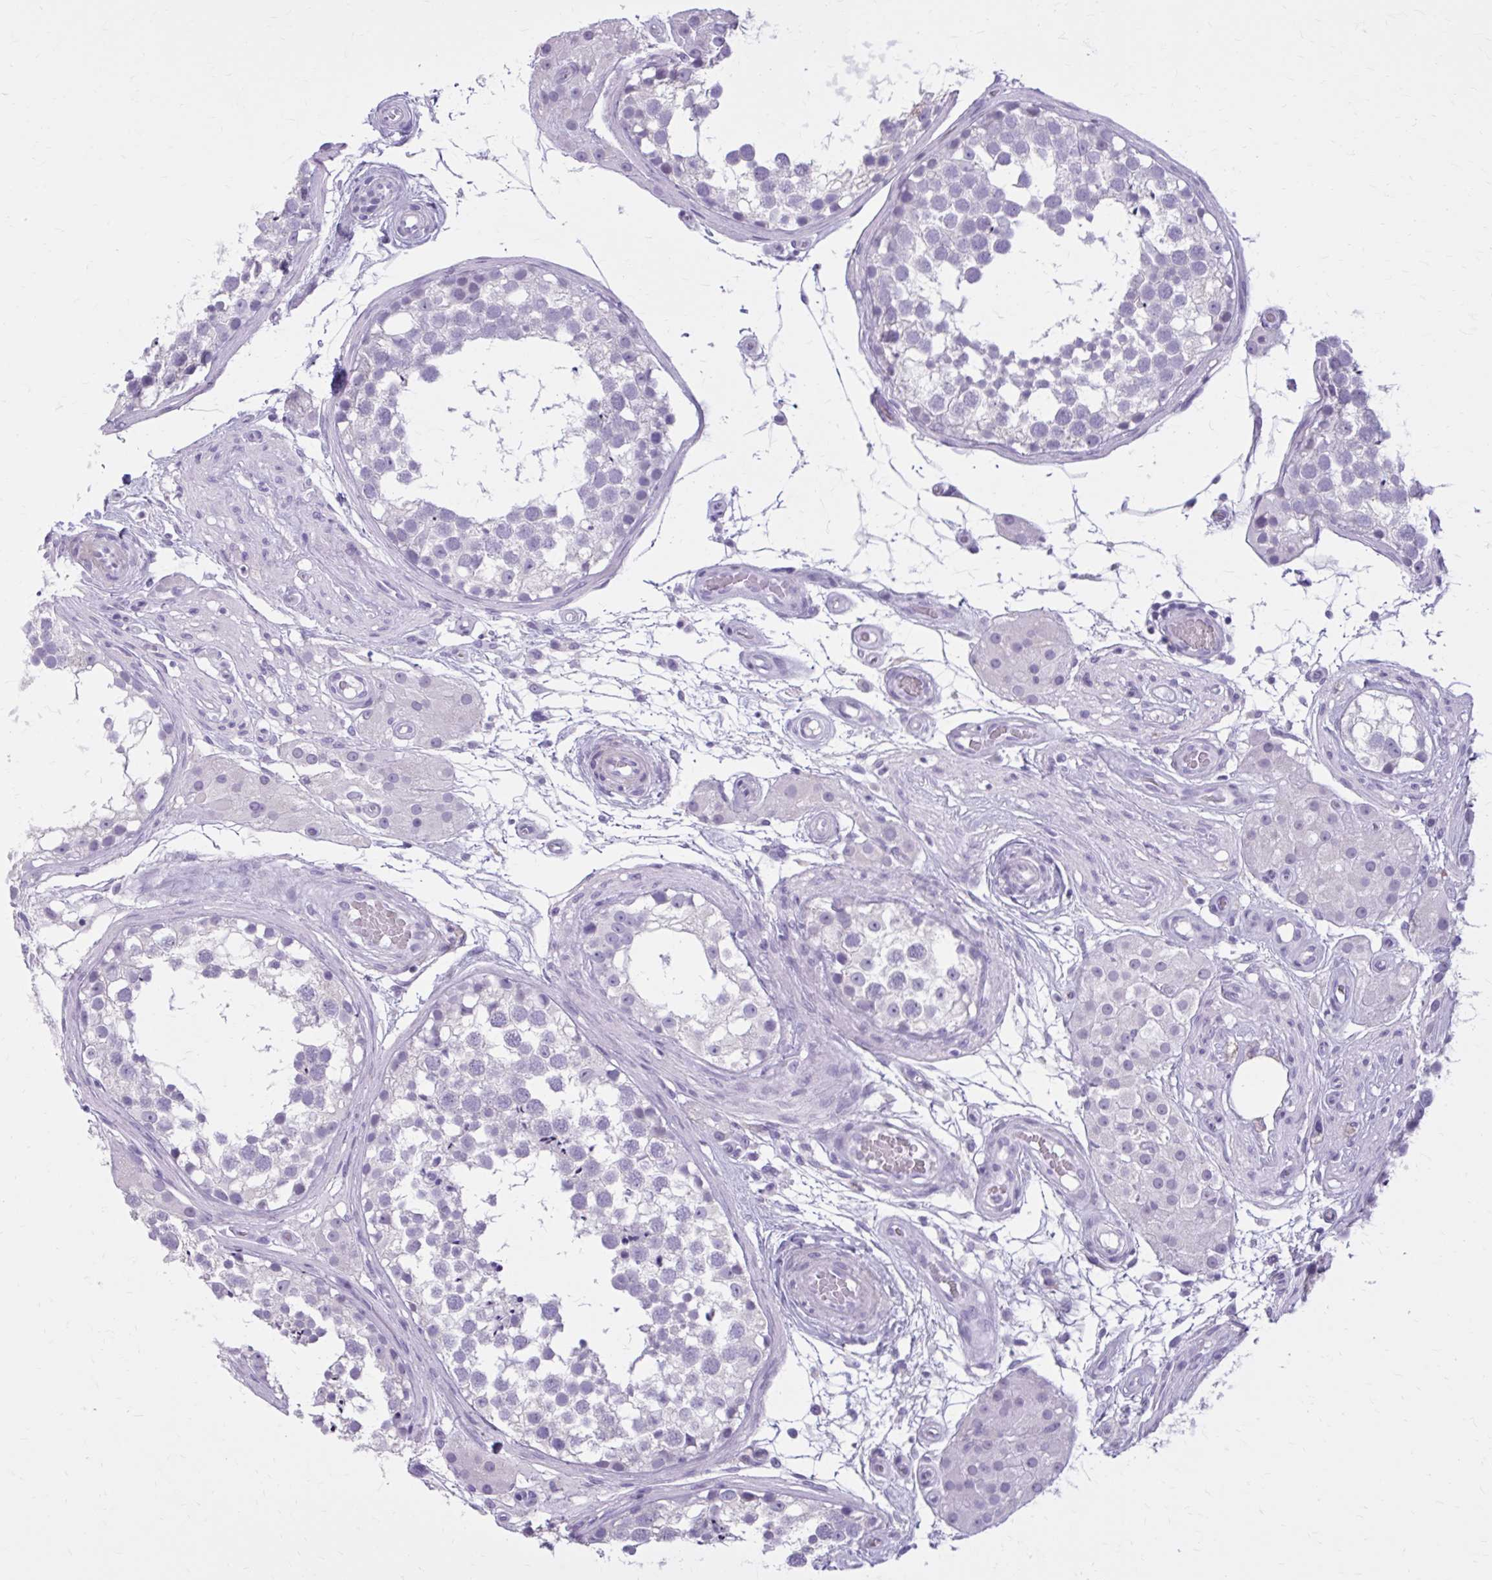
{"staining": {"intensity": "negative", "quantity": "none", "location": "none"}, "tissue": "testis", "cell_type": "Cells in seminiferous ducts", "image_type": "normal", "snomed": [{"axis": "morphology", "description": "Normal tissue, NOS"}, {"axis": "morphology", "description": "Seminoma, NOS"}, {"axis": "topography", "description": "Testis"}], "caption": "DAB immunohistochemical staining of unremarkable human testis displays no significant expression in cells in seminiferous ducts.", "gene": "OR4B1", "patient": {"sex": "male", "age": 65}}